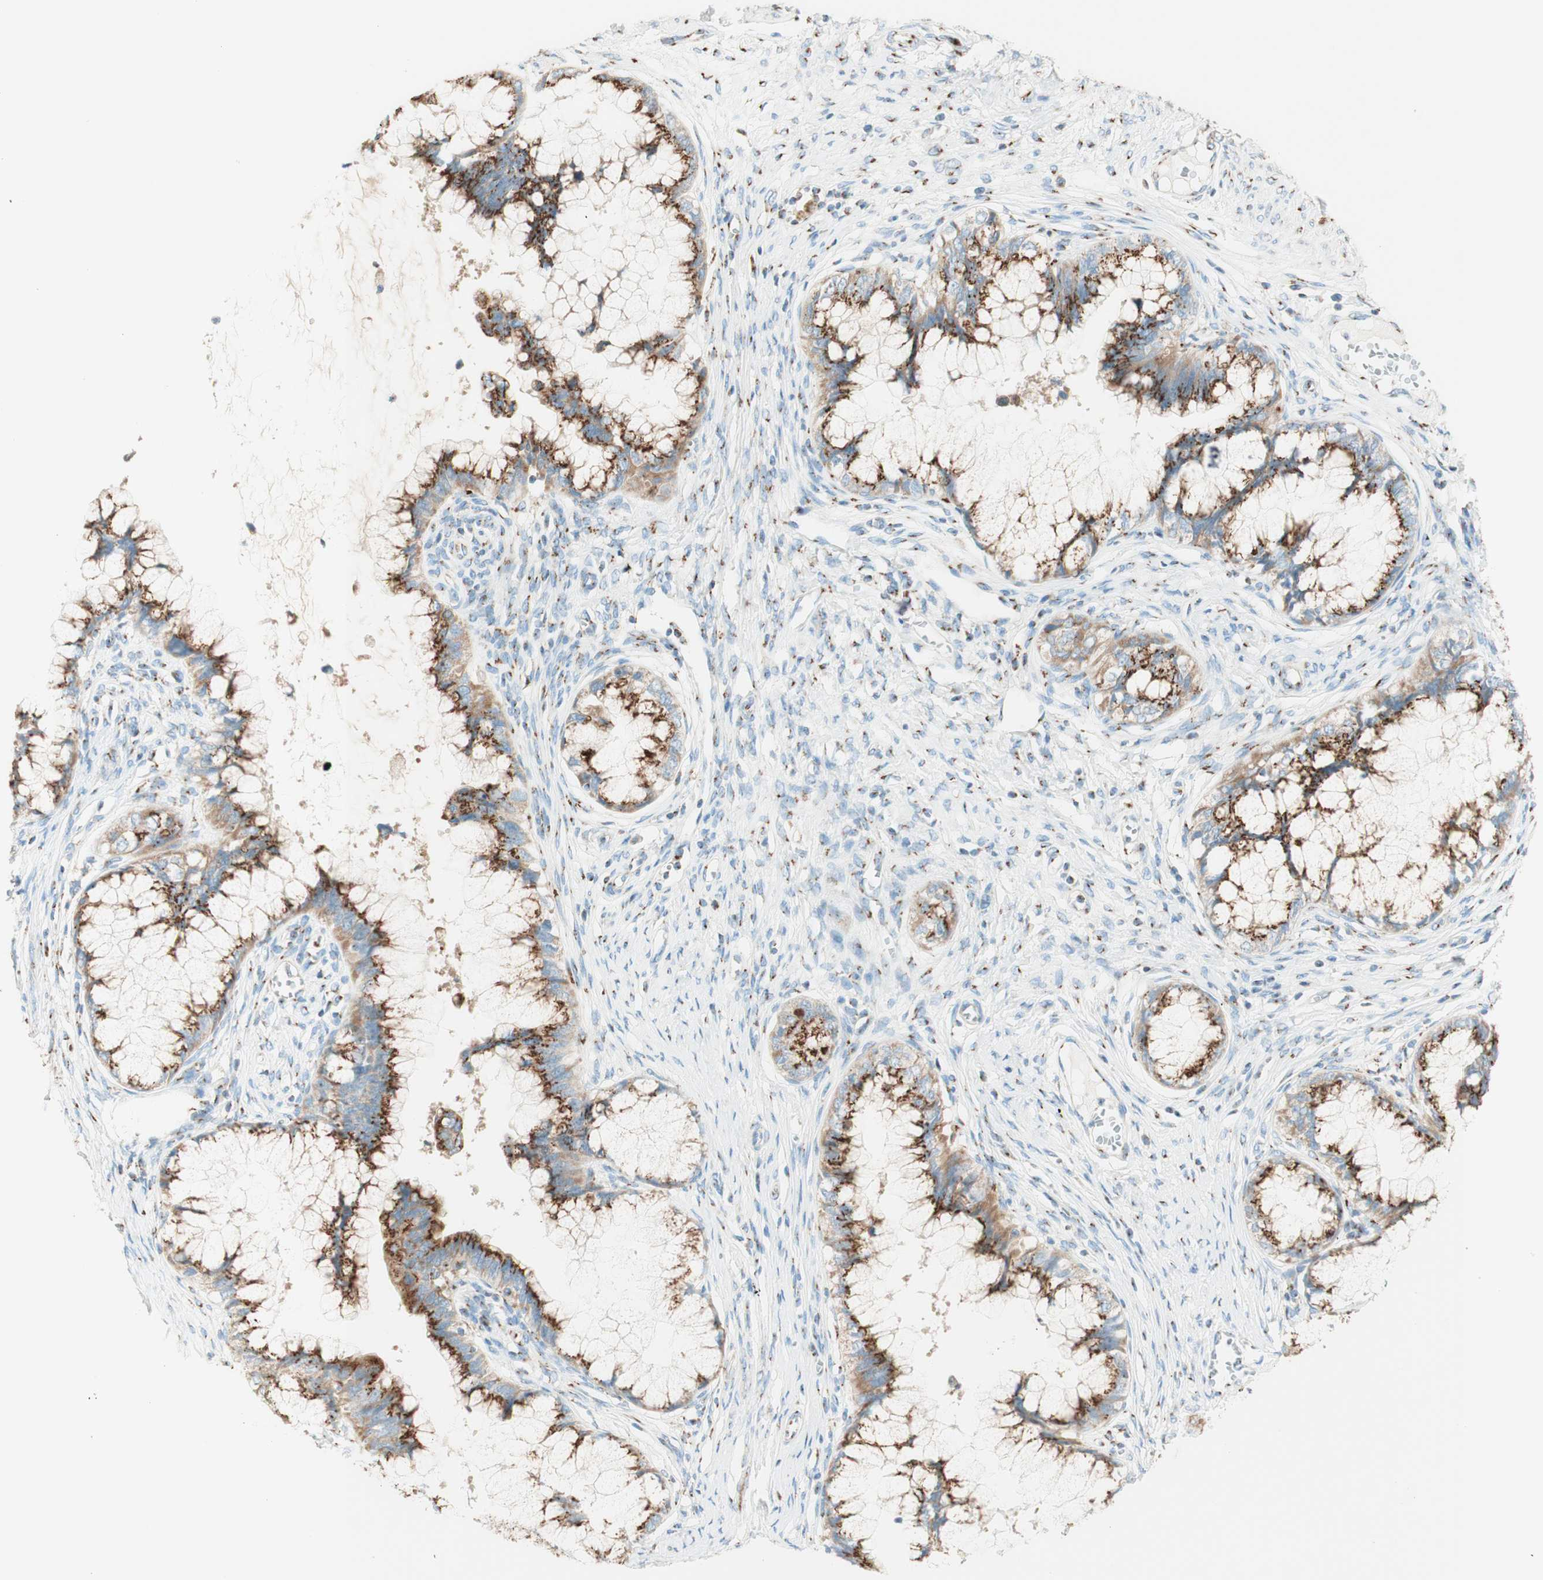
{"staining": {"intensity": "strong", "quantity": ">75%", "location": "cytoplasmic/membranous"}, "tissue": "cervical cancer", "cell_type": "Tumor cells", "image_type": "cancer", "snomed": [{"axis": "morphology", "description": "Adenocarcinoma, NOS"}, {"axis": "topography", "description": "Cervix"}], "caption": "Brown immunohistochemical staining in human cervical cancer (adenocarcinoma) displays strong cytoplasmic/membranous staining in approximately >75% of tumor cells.", "gene": "GOLGB1", "patient": {"sex": "female", "age": 44}}